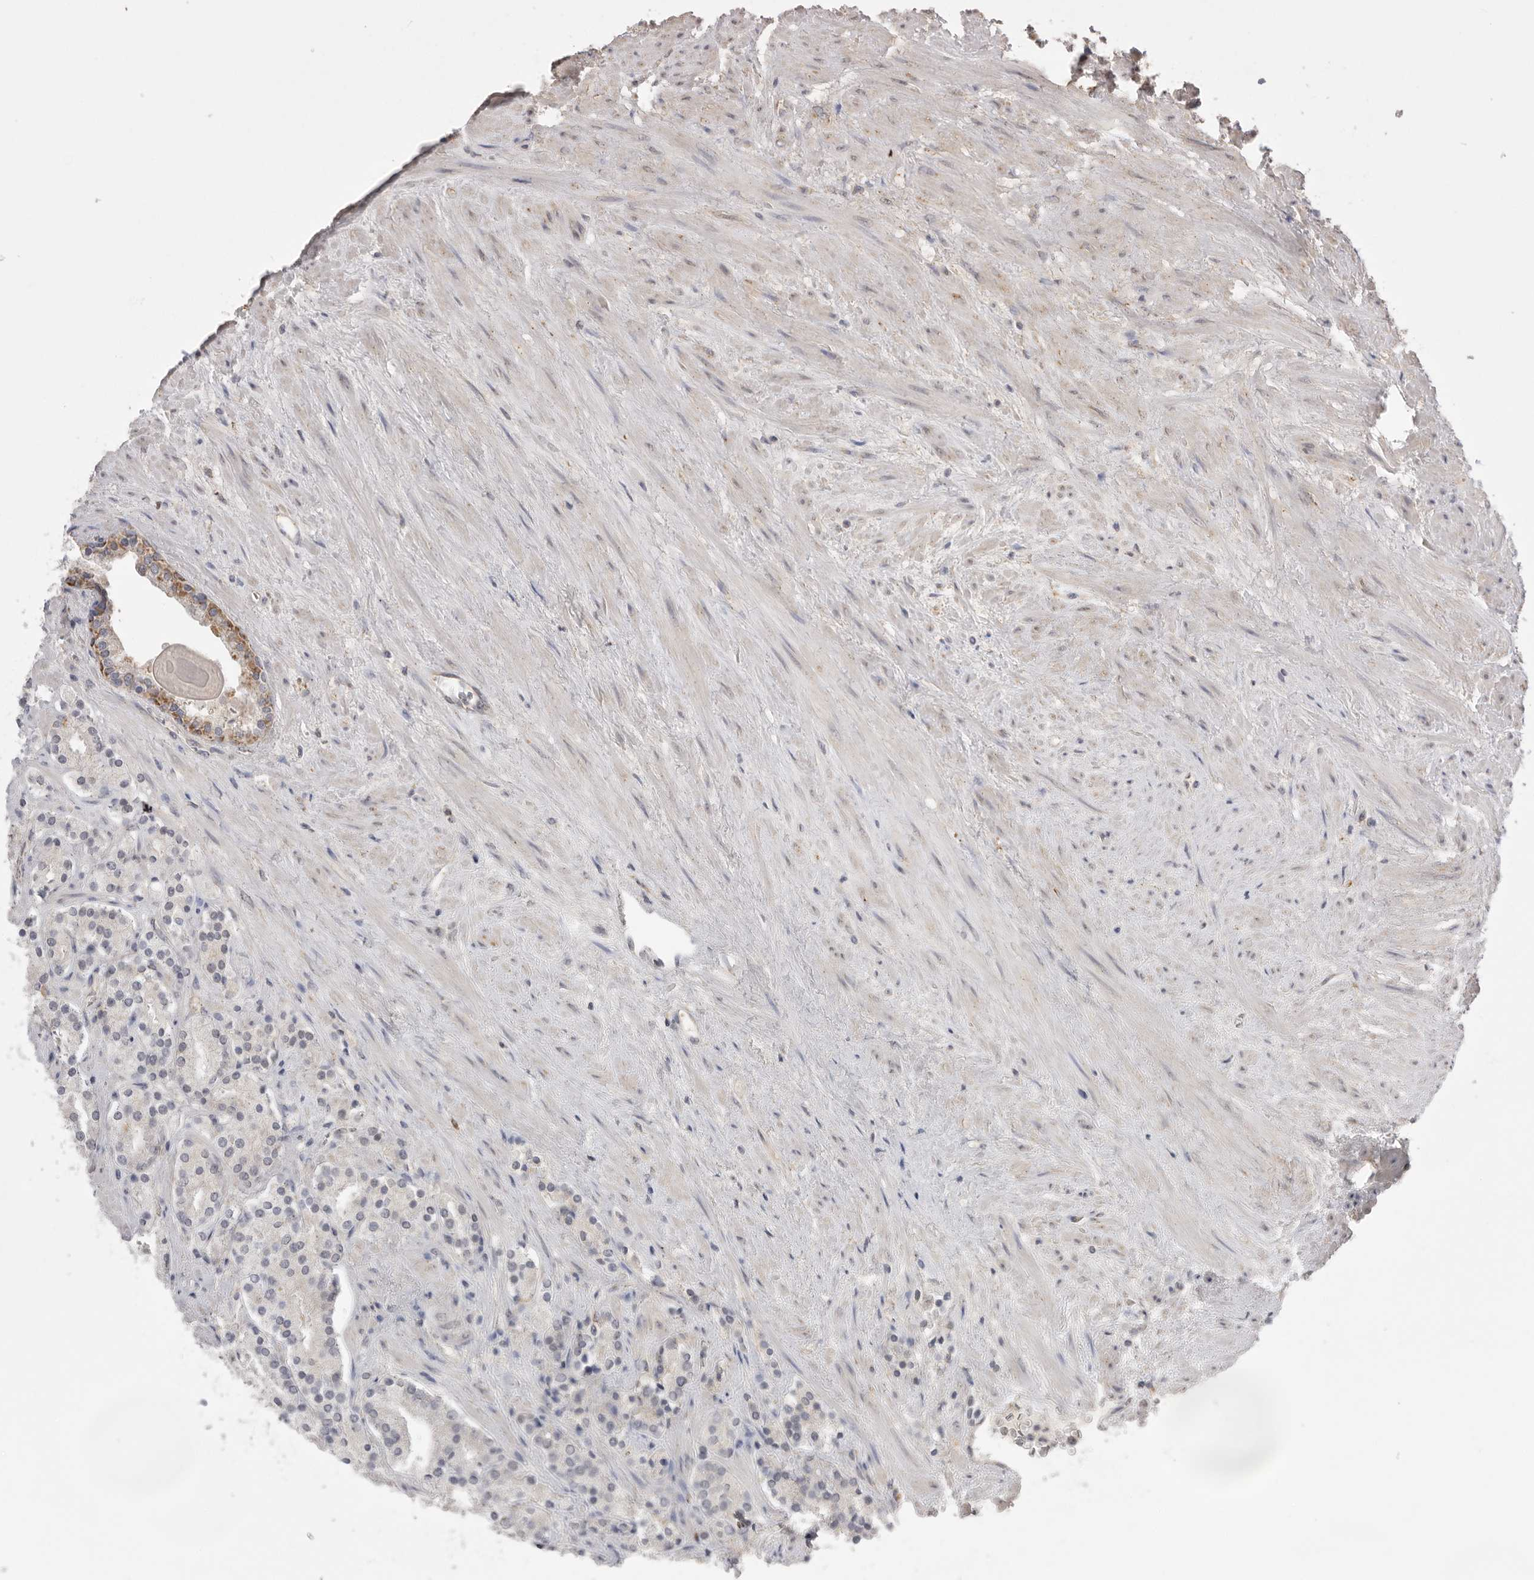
{"staining": {"intensity": "negative", "quantity": "none", "location": "none"}, "tissue": "prostate cancer", "cell_type": "Tumor cells", "image_type": "cancer", "snomed": [{"axis": "morphology", "description": "Adenocarcinoma, High grade"}, {"axis": "topography", "description": "Prostate"}], "caption": "The histopathology image exhibits no significant staining in tumor cells of high-grade adenocarcinoma (prostate).", "gene": "TLR3", "patient": {"sex": "male", "age": 71}}